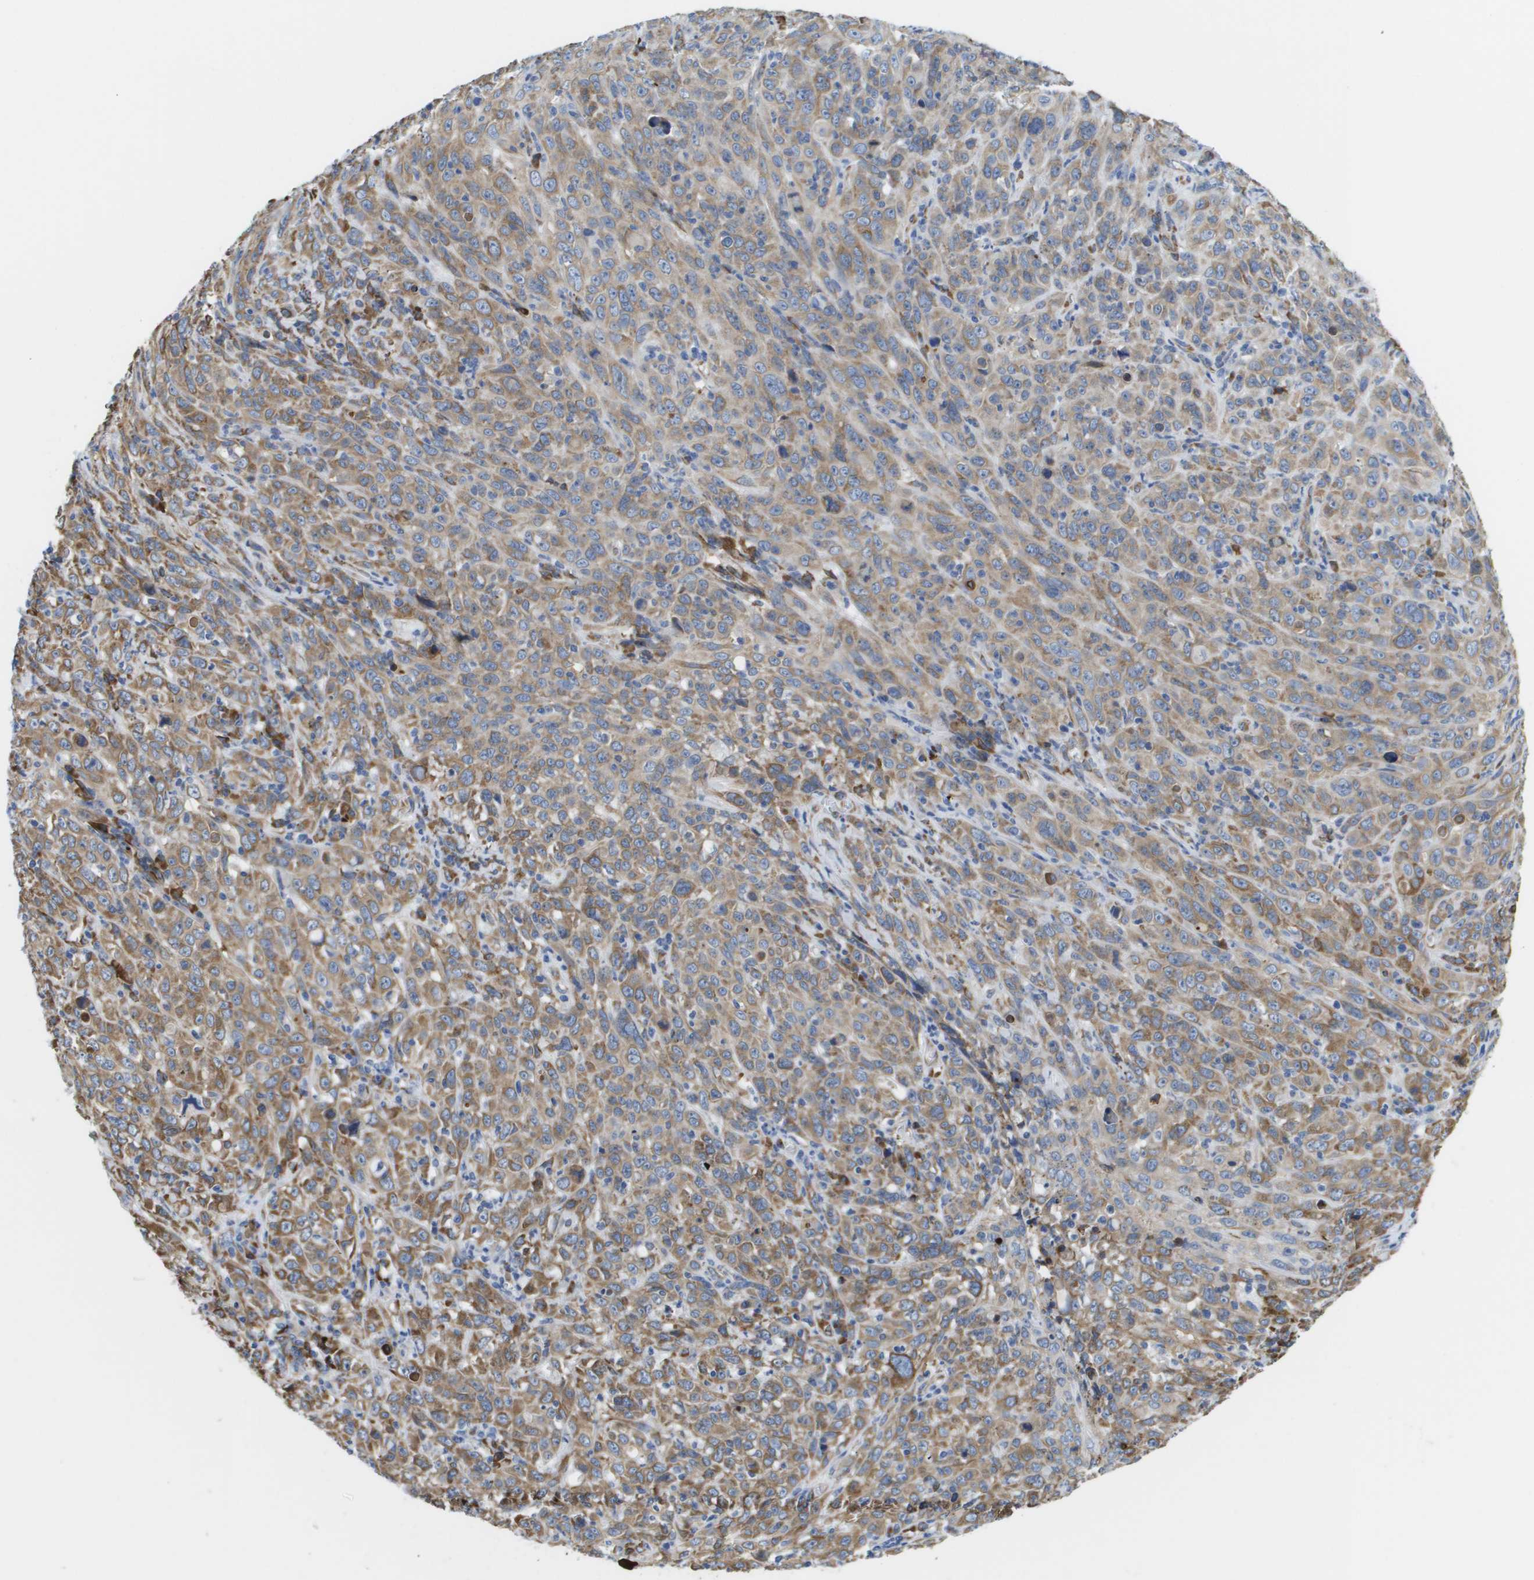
{"staining": {"intensity": "moderate", "quantity": ">75%", "location": "cytoplasmic/membranous"}, "tissue": "cervical cancer", "cell_type": "Tumor cells", "image_type": "cancer", "snomed": [{"axis": "morphology", "description": "Squamous cell carcinoma, NOS"}, {"axis": "topography", "description": "Cervix"}], "caption": "Brown immunohistochemical staining in human cervical squamous cell carcinoma reveals moderate cytoplasmic/membranous expression in about >75% of tumor cells.", "gene": "ST3GAL2", "patient": {"sex": "female", "age": 46}}